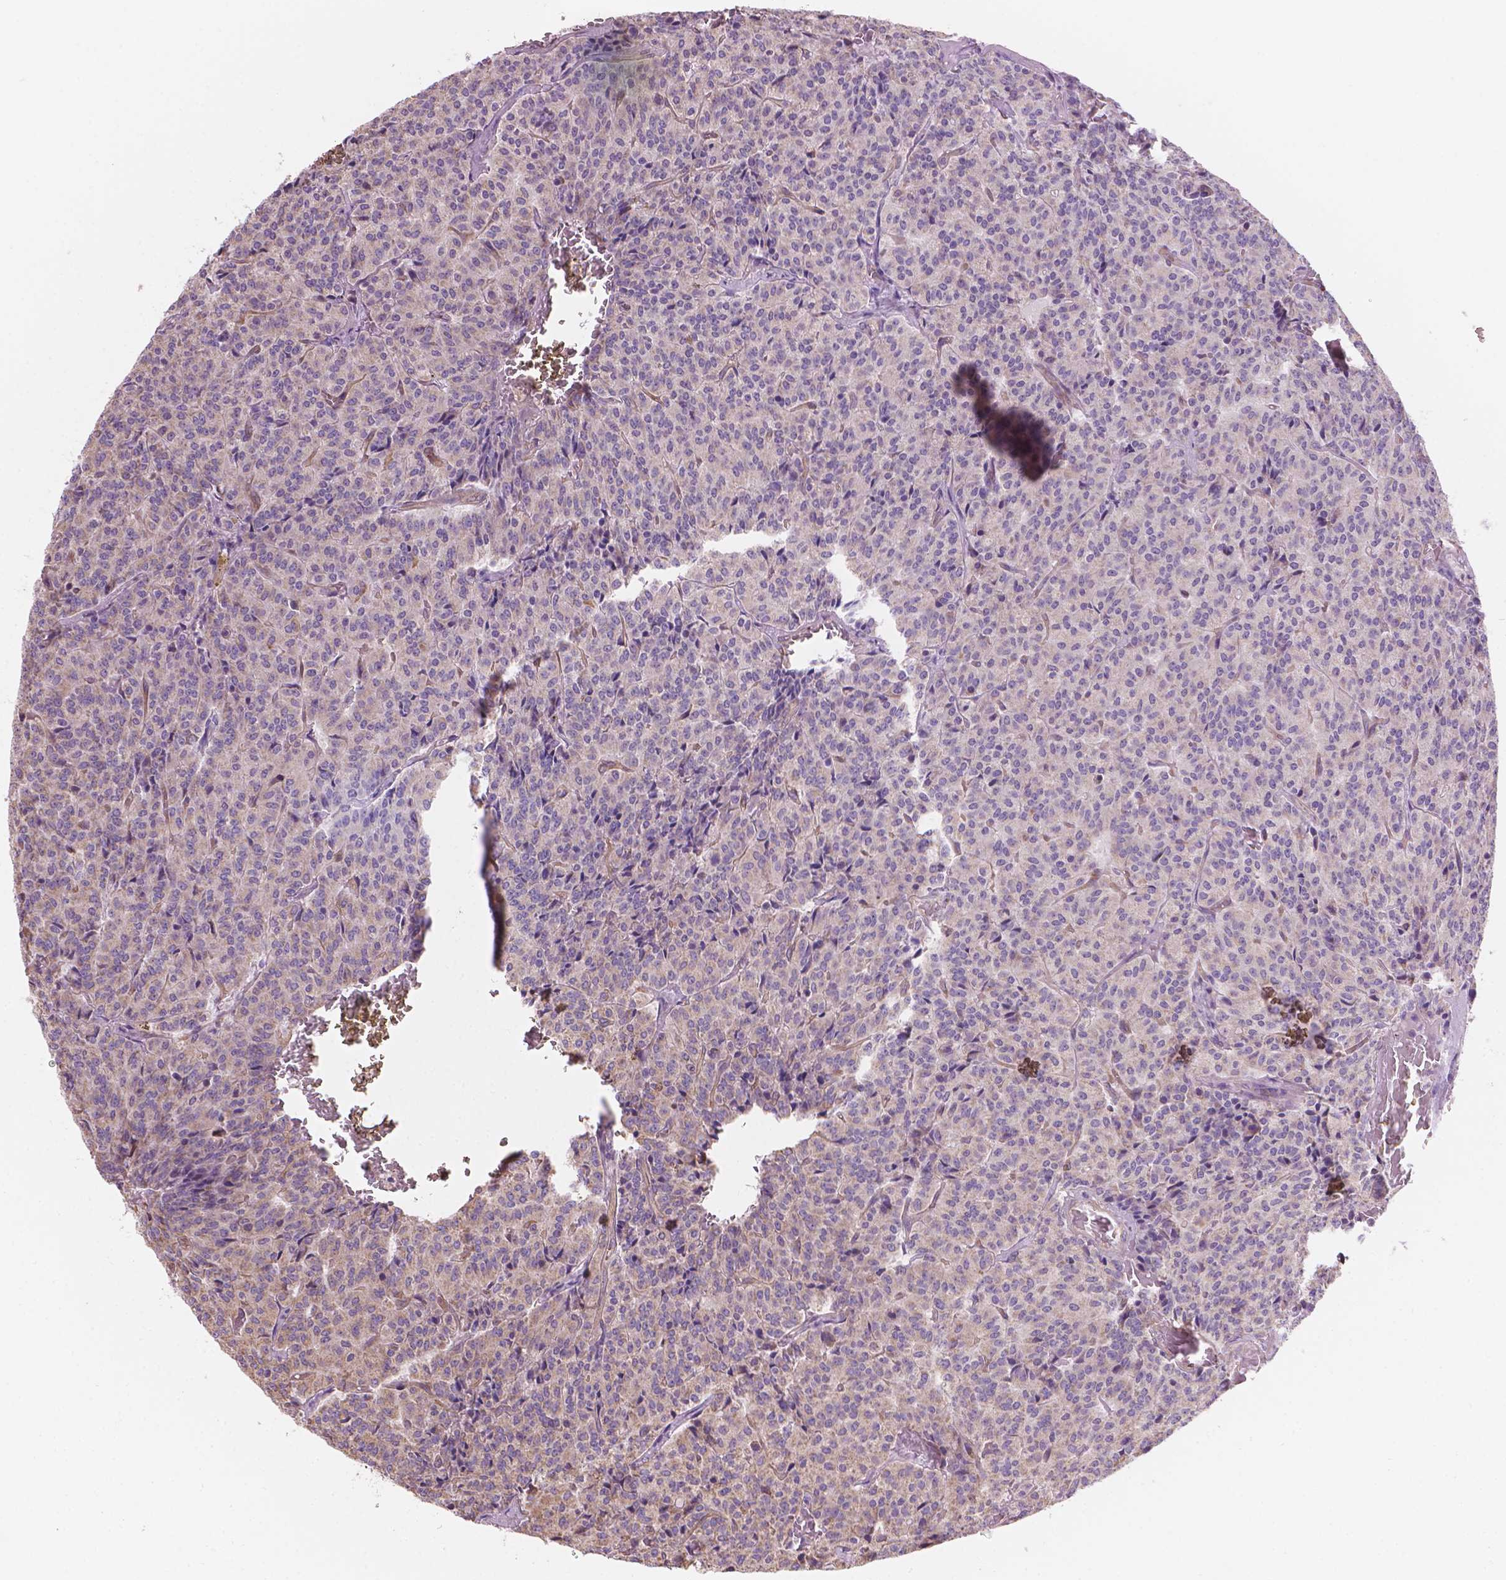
{"staining": {"intensity": "negative", "quantity": "none", "location": "none"}, "tissue": "carcinoid", "cell_type": "Tumor cells", "image_type": "cancer", "snomed": [{"axis": "morphology", "description": "Carcinoid, malignant, NOS"}, {"axis": "topography", "description": "Lung"}], "caption": "Immunohistochemistry of human carcinoid shows no staining in tumor cells. The staining is performed using DAB (3,3'-diaminobenzidine) brown chromogen with nuclei counter-stained in using hematoxylin.", "gene": "TTC29", "patient": {"sex": "male", "age": 70}}